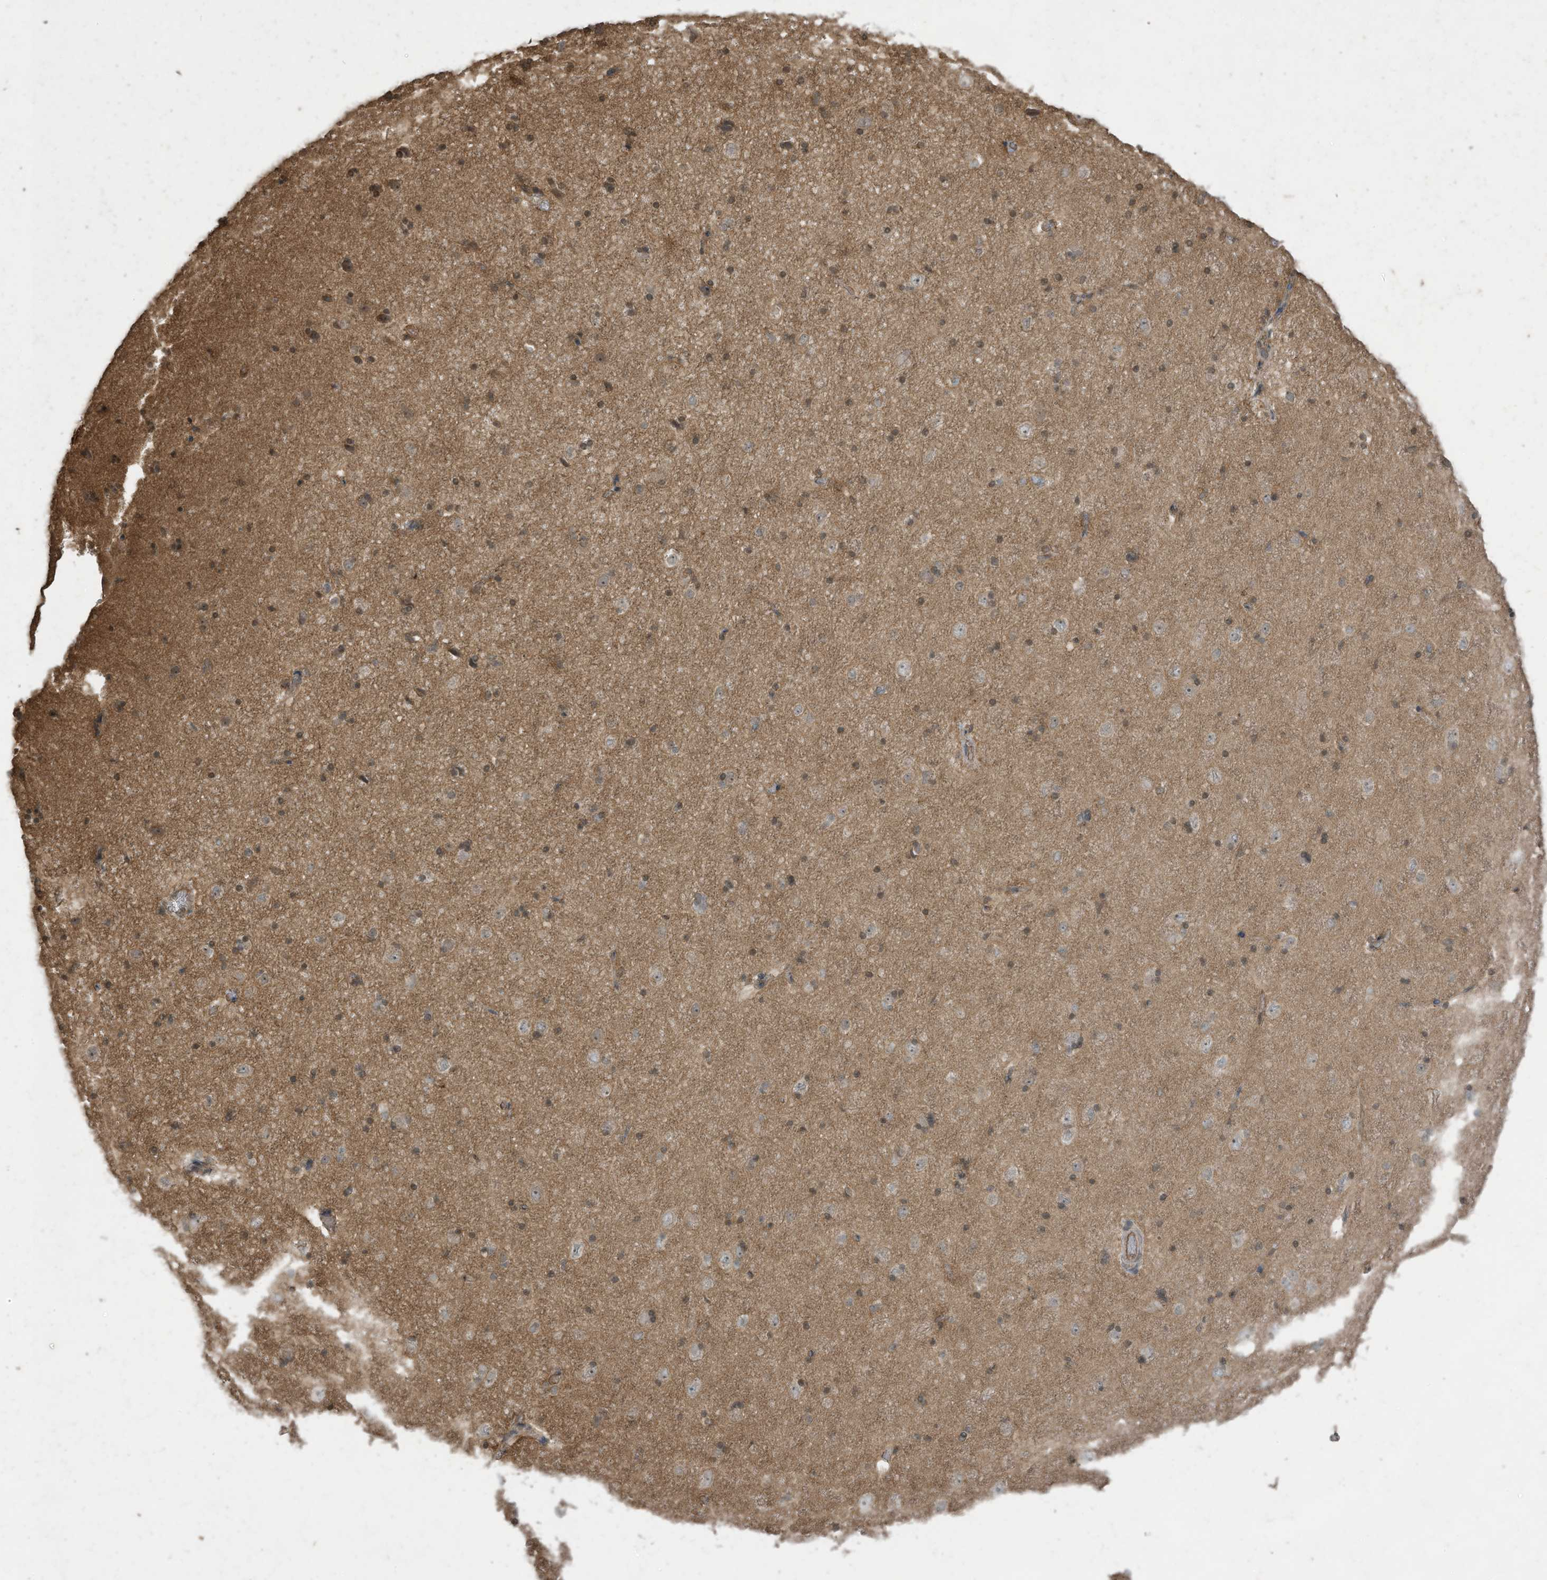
{"staining": {"intensity": "weak", "quantity": "25%-75%", "location": "cytoplasmic/membranous"}, "tissue": "cerebral cortex", "cell_type": "Endothelial cells", "image_type": "normal", "snomed": [{"axis": "morphology", "description": "Normal tissue, NOS"}, {"axis": "topography", "description": "Cerebral cortex"}], "caption": "A brown stain shows weak cytoplasmic/membranous staining of a protein in endothelial cells of unremarkable human cerebral cortex.", "gene": "MATN2", "patient": {"sex": "male", "age": 34}}